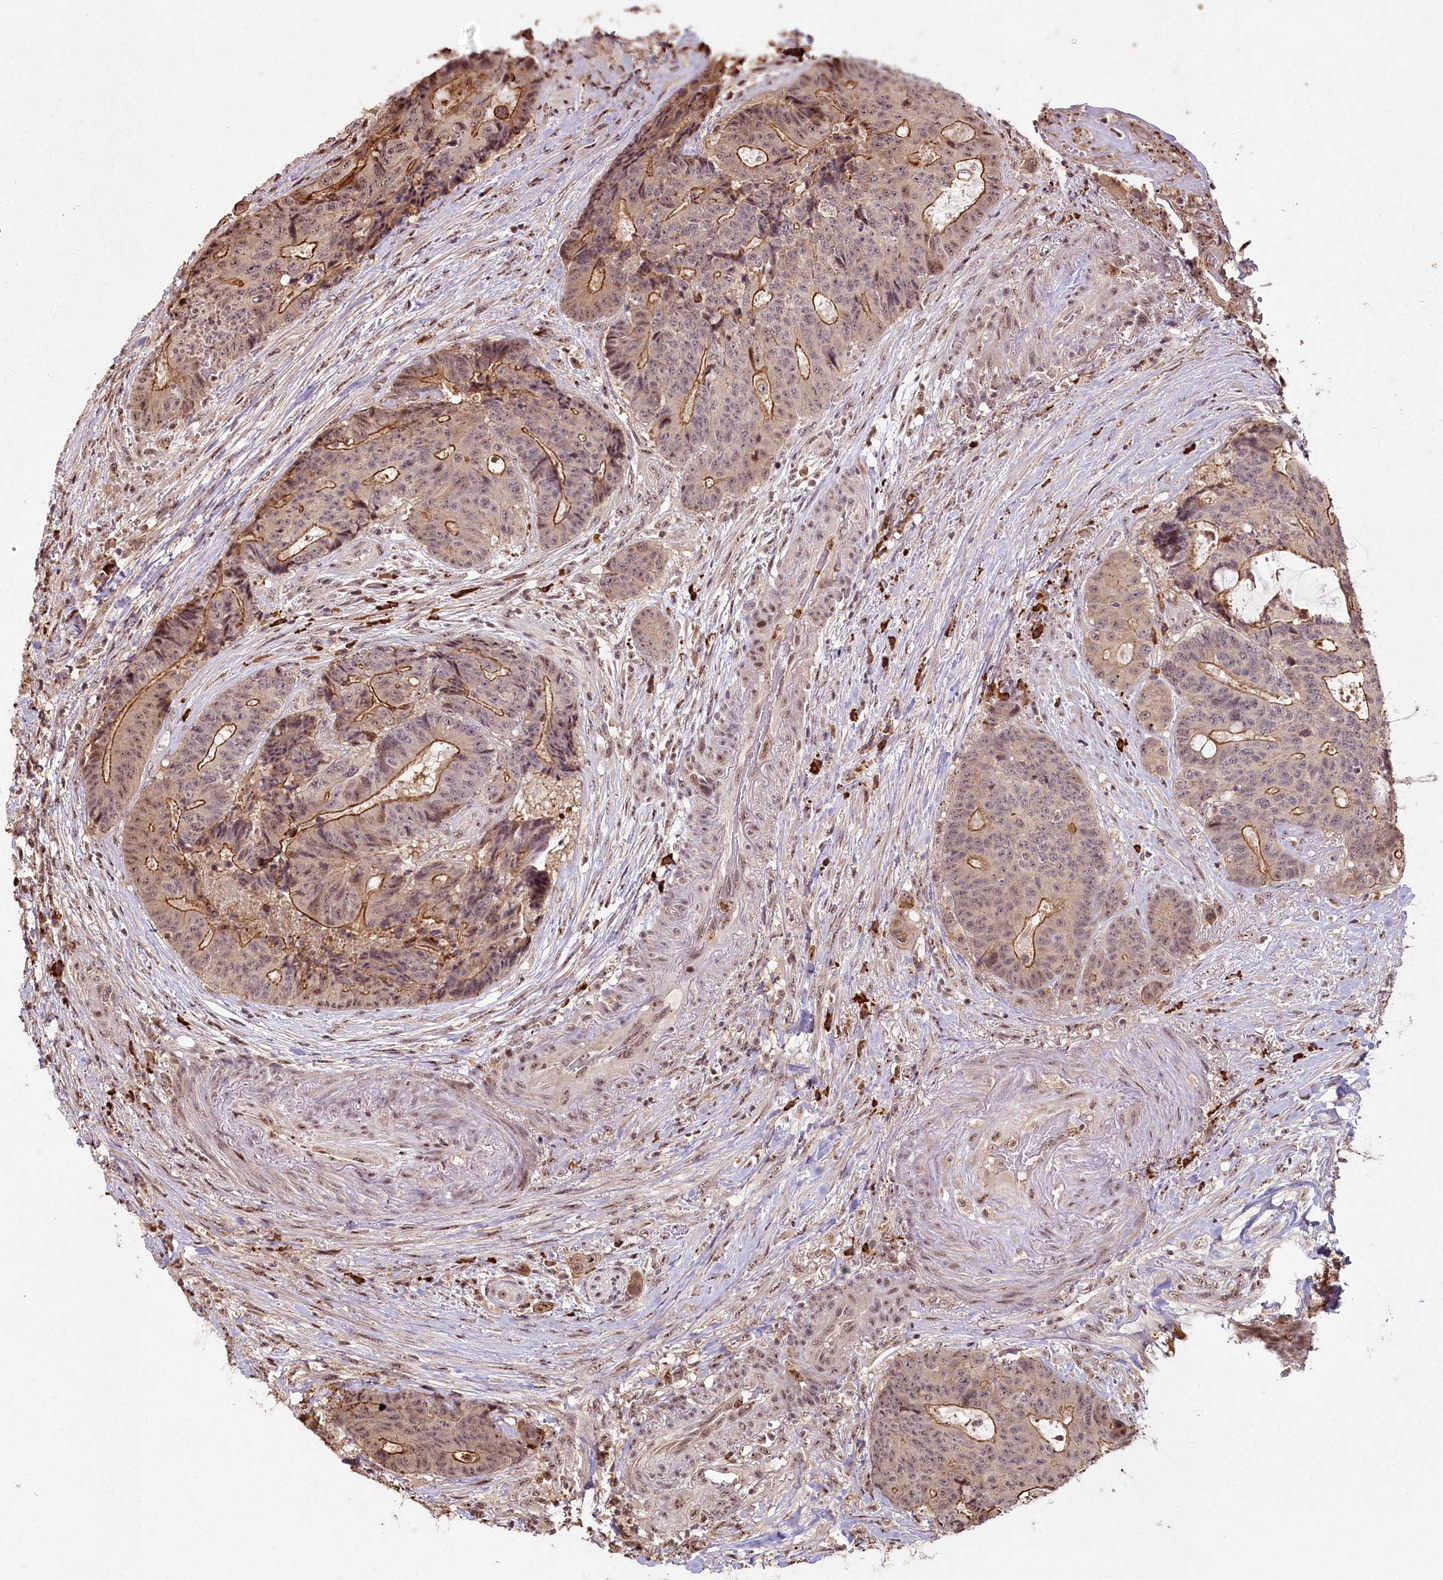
{"staining": {"intensity": "weak", "quantity": "25%-75%", "location": "cytoplasmic/membranous"}, "tissue": "colorectal cancer", "cell_type": "Tumor cells", "image_type": "cancer", "snomed": [{"axis": "morphology", "description": "Adenocarcinoma, NOS"}, {"axis": "topography", "description": "Rectum"}], "caption": "This is a micrograph of immunohistochemistry (IHC) staining of adenocarcinoma (colorectal), which shows weak positivity in the cytoplasmic/membranous of tumor cells.", "gene": "PYROXD1", "patient": {"sex": "male", "age": 69}}